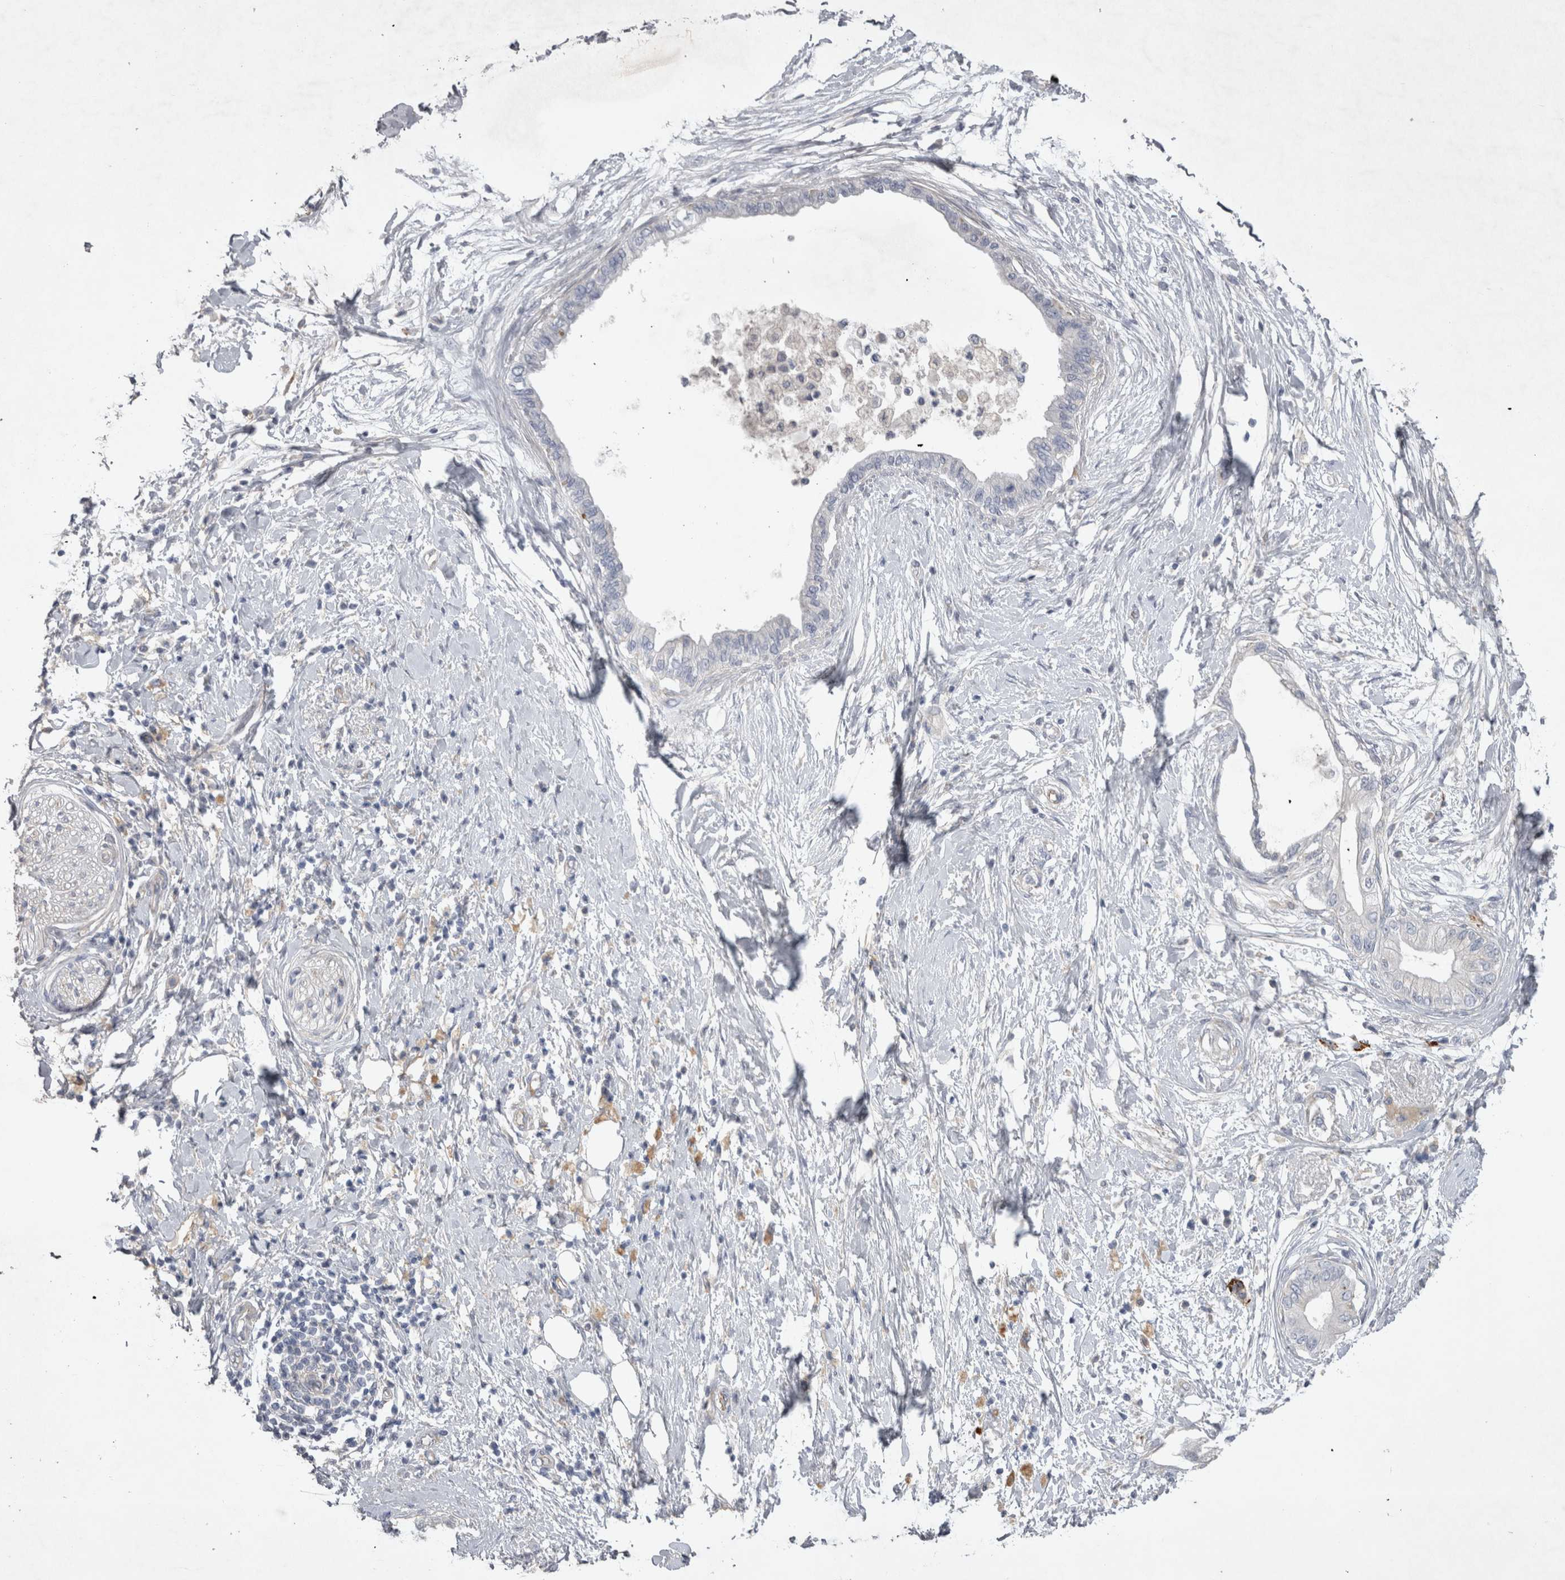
{"staining": {"intensity": "negative", "quantity": "none", "location": "none"}, "tissue": "pancreatic cancer", "cell_type": "Tumor cells", "image_type": "cancer", "snomed": [{"axis": "morphology", "description": "Normal tissue, NOS"}, {"axis": "morphology", "description": "Adenocarcinoma, NOS"}, {"axis": "topography", "description": "Pancreas"}, {"axis": "topography", "description": "Duodenum"}], "caption": "Immunohistochemistry (IHC) histopathology image of human pancreatic cancer (adenocarcinoma) stained for a protein (brown), which exhibits no positivity in tumor cells.", "gene": "STRADB", "patient": {"sex": "female", "age": 60}}